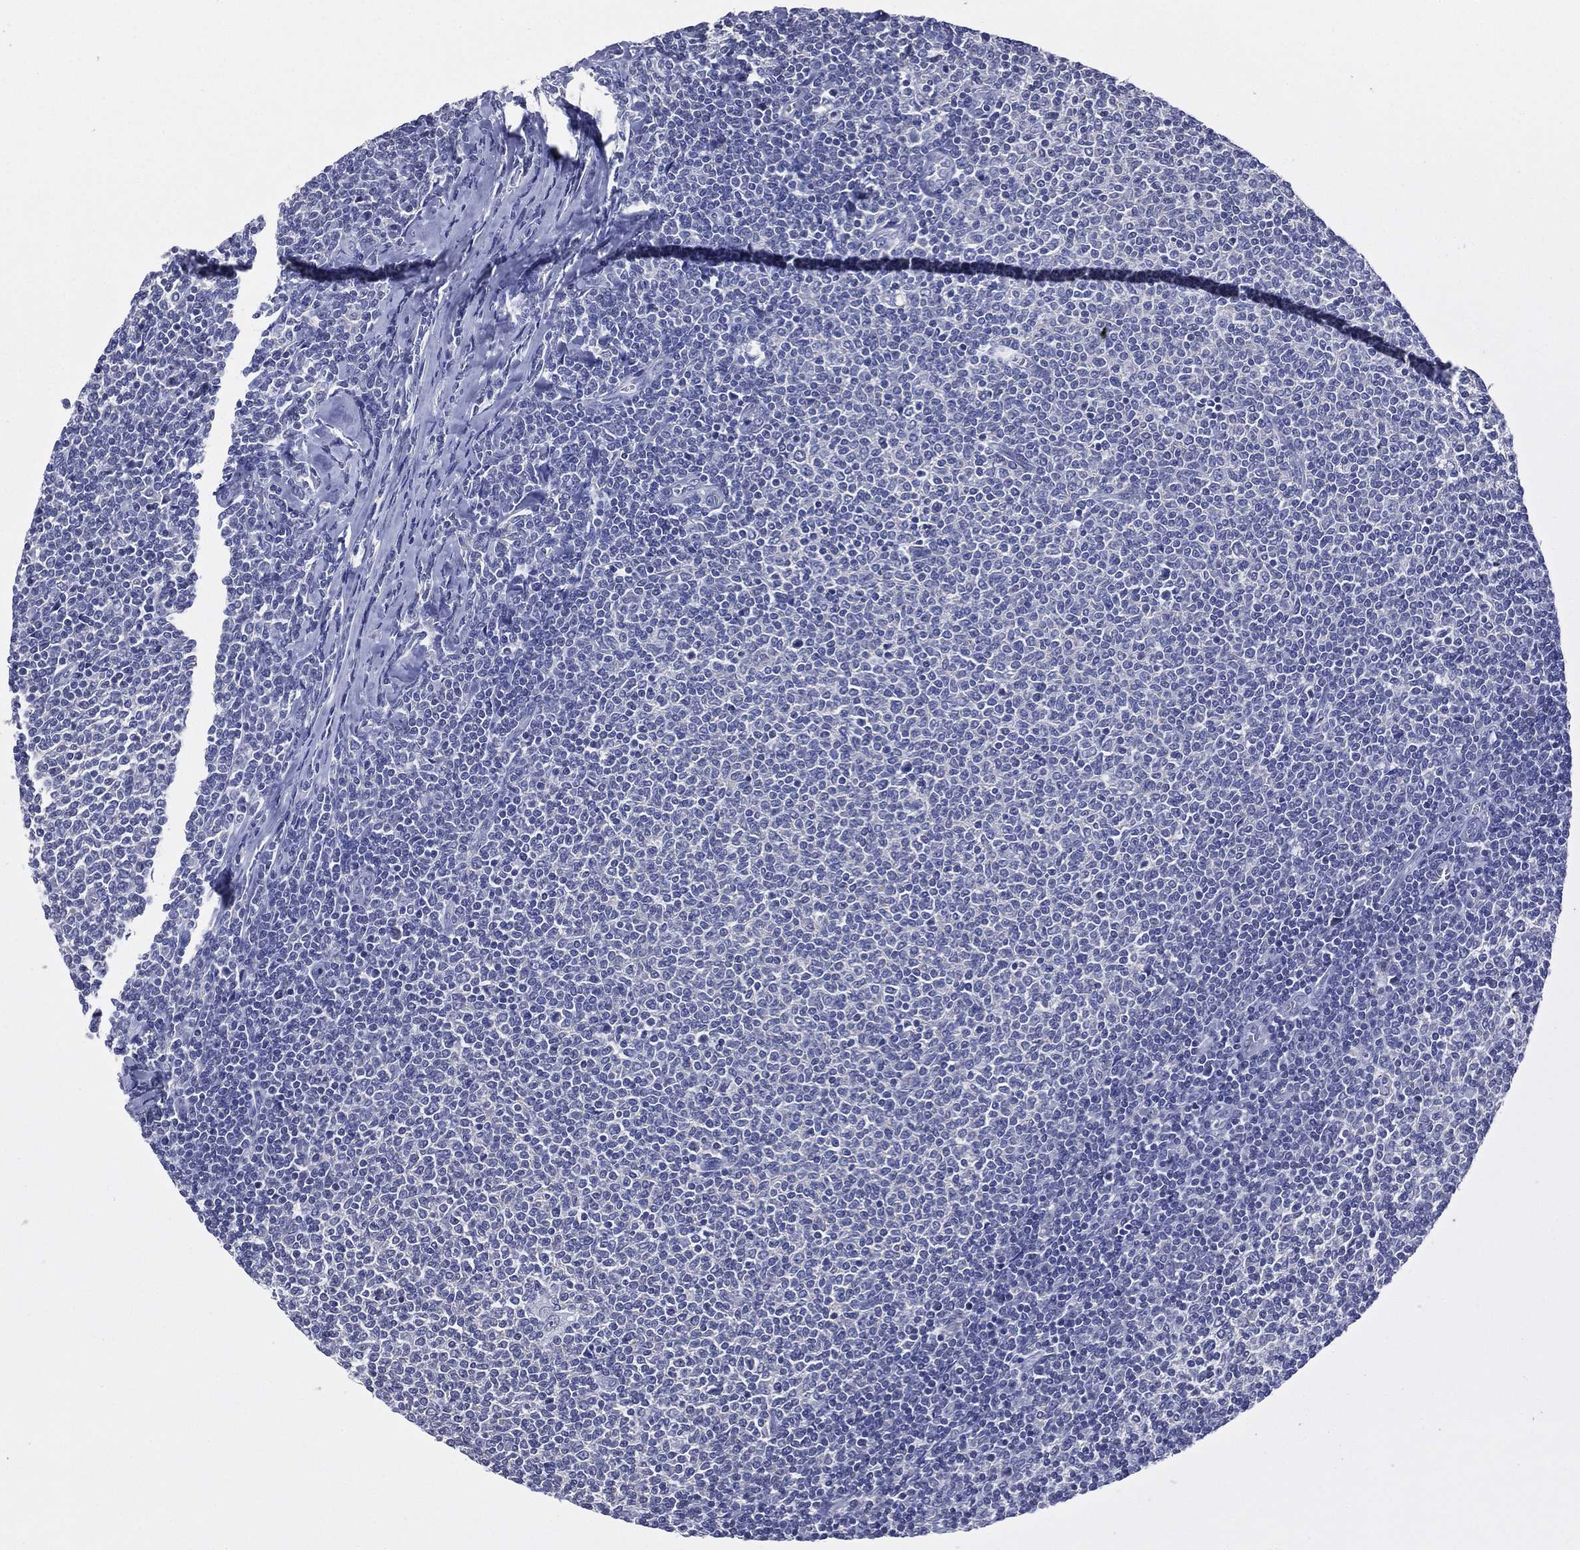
{"staining": {"intensity": "negative", "quantity": "none", "location": "none"}, "tissue": "lymphoma", "cell_type": "Tumor cells", "image_type": "cancer", "snomed": [{"axis": "morphology", "description": "Malignant lymphoma, non-Hodgkin's type, Low grade"}, {"axis": "topography", "description": "Lymph node"}], "caption": "High magnification brightfield microscopy of malignant lymphoma, non-Hodgkin's type (low-grade) stained with DAB (3,3'-diaminobenzidine) (brown) and counterstained with hematoxylin (blue): tumor cells show no significant positivity.", "gene": "SLC13A4", "patient": {"sex": "male", "age": 52}}